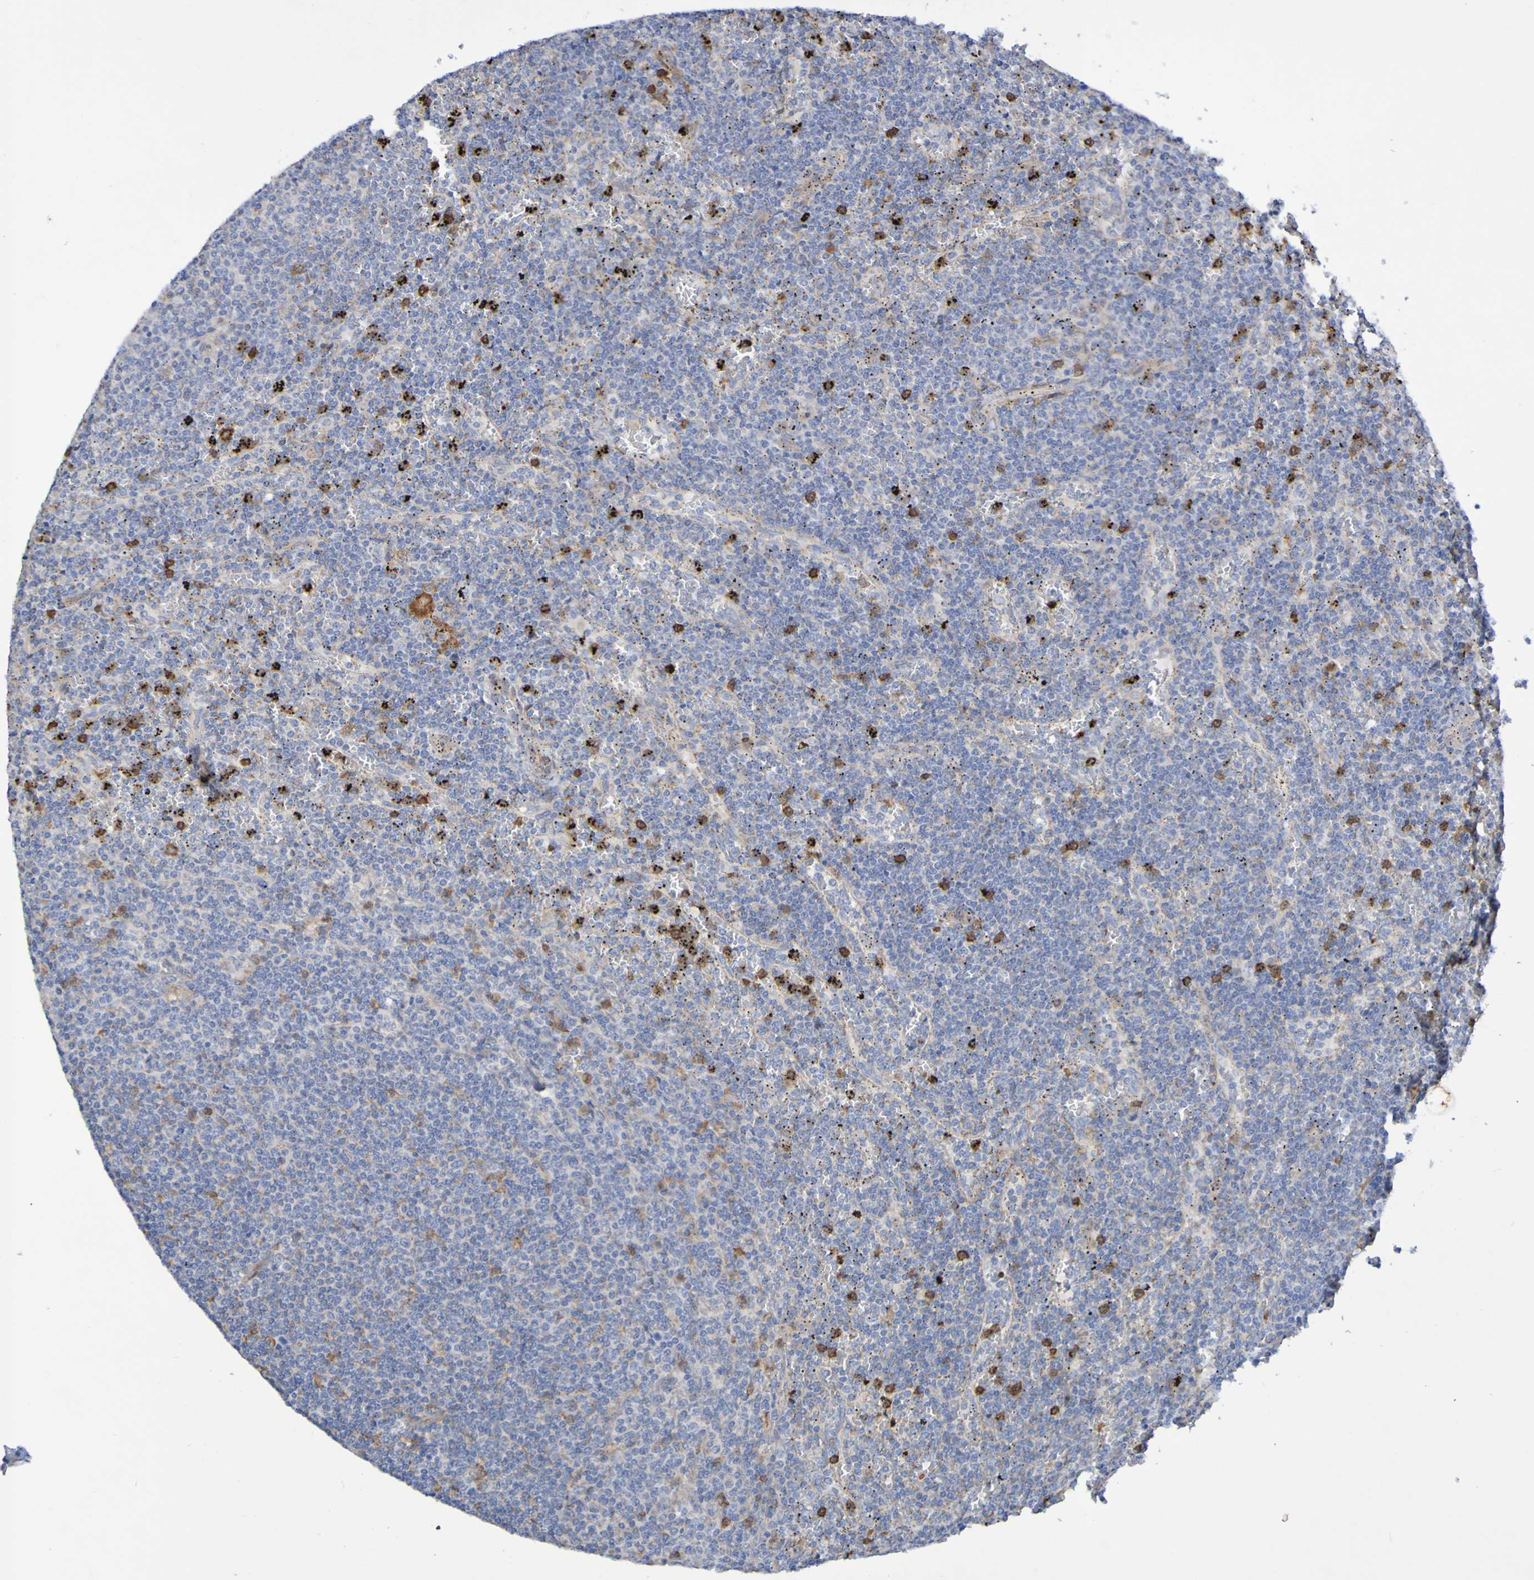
{"staining": {"intensity": "moderate", "quantity": "<25%", "location": "cytoplasmic/membranous"}, "tissue": "lymphoma", "cell_type": "Tumor cells", "image_type": "cancer", "snomed": [{"axis": "morphology", "description": "Malignant lymphoma, non-Hodgkin's type, Low grade"}, {"axis": "topography", "description": "Spleen"}], "caption": "Tumor cells reveal low levels of moderate cytoplasmic/membranous positivity in about <25% of cells in human lymphoma.", "gene": "SCRG1", "patient": {"sex": "female", "age": 50}}